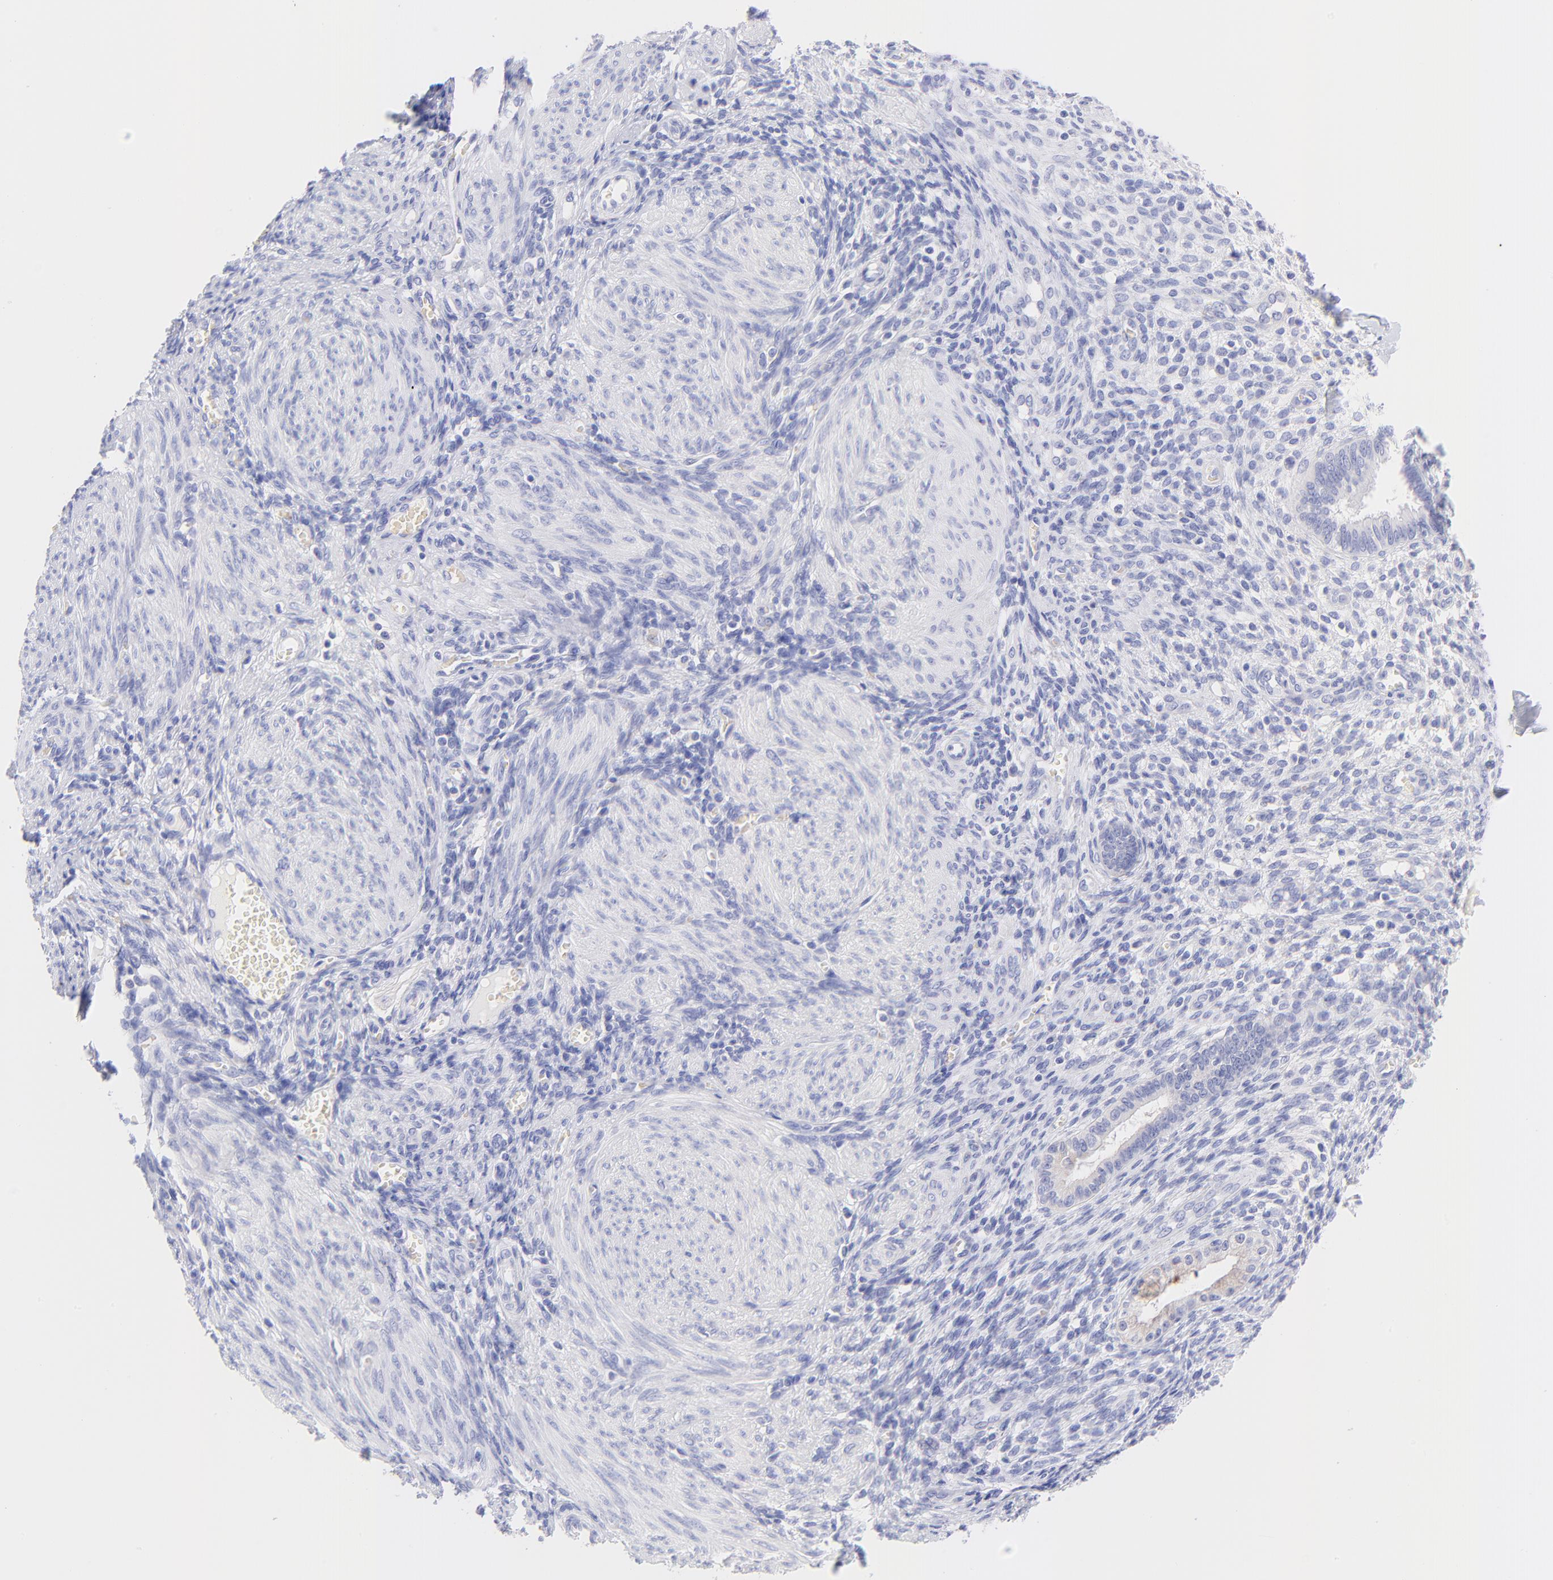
{"staining": {"intensity": "negative", "quantity": "none", "location": "none"}, "tissue": "endometrium", "cell_type": "Cells in endometrial stroma", "image_type": "normal", "snomed": [{"axis": "morphology", "description": "Normal tissue, NOS"}, {"axis": "topography", "description": "Endometrium"}], "caption": "Immunohistochemistry (IHC) photomicrograph of normal endometrium stained for a protein (brown), which reveals no positivity in cells in endometrial stroma. The staining was performed using DAB (3,3'-diaminobenzidine) to visualize the protein expression in brown, while the nuclei were stained in blue with hematoxylin (Magnification: 20x).", "gene": "FRMPD3", "patient": {"sex": "female", "age": 72}}